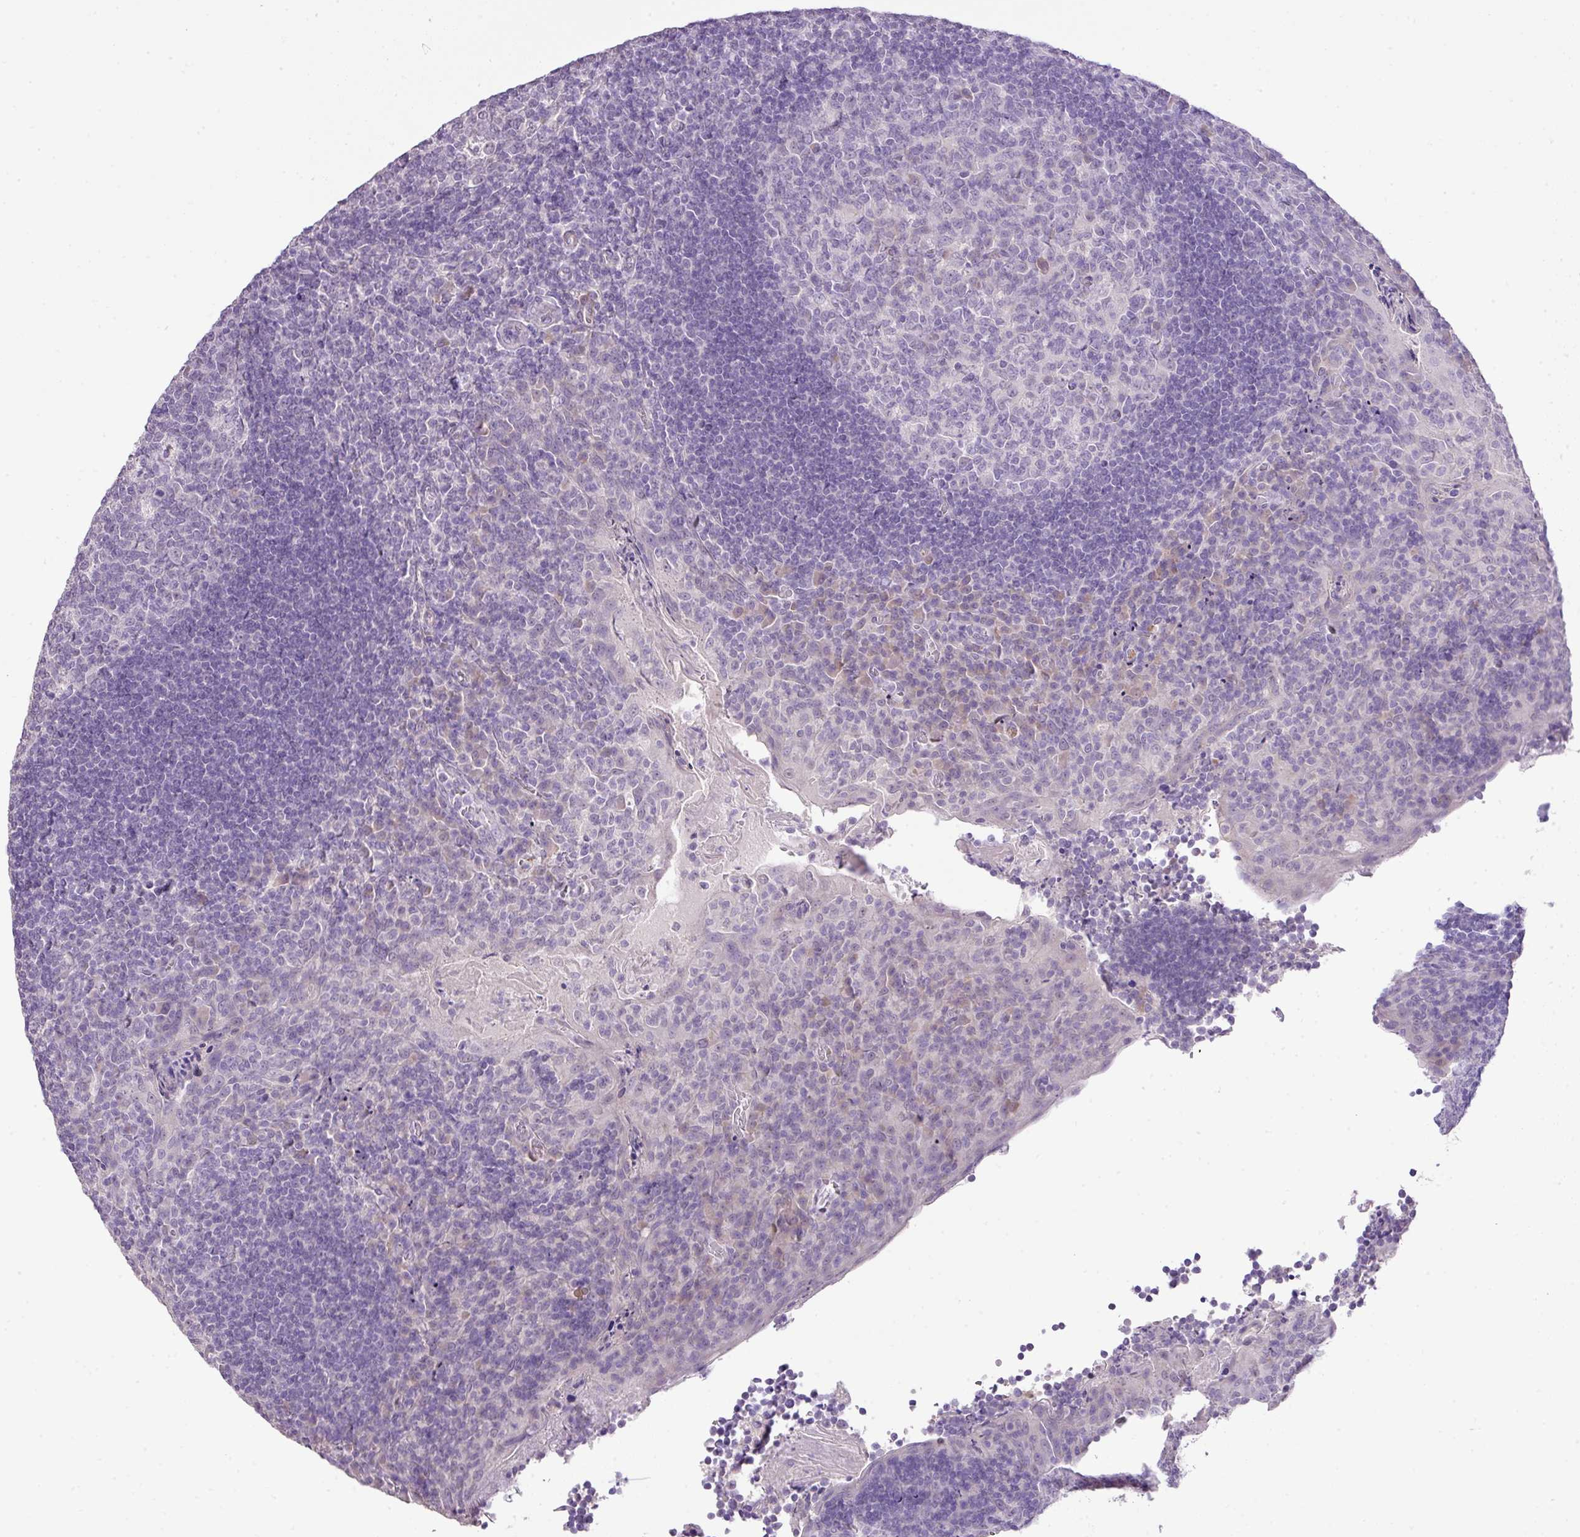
{"staining": {"intensity": "negative", "quantity": "none", "location": "none"}, "tissue": "tonsil", "cell_type": "Germinal center cells", "image_type": "normal", "snomed": [{"axis": "morphology", "description": "Normal tissue, NOS"}, {"axis": "topography", "description": "Tonsil"}], "caption": "This photomicrograph is of unremarkable tonsil stained with IHC to label a protein in brown with the nuclei are counter-stained blue. There is no positivity in germinal center cells.", "gene": "DIP2A", "patient": {"sex": "male", "age": 17}}